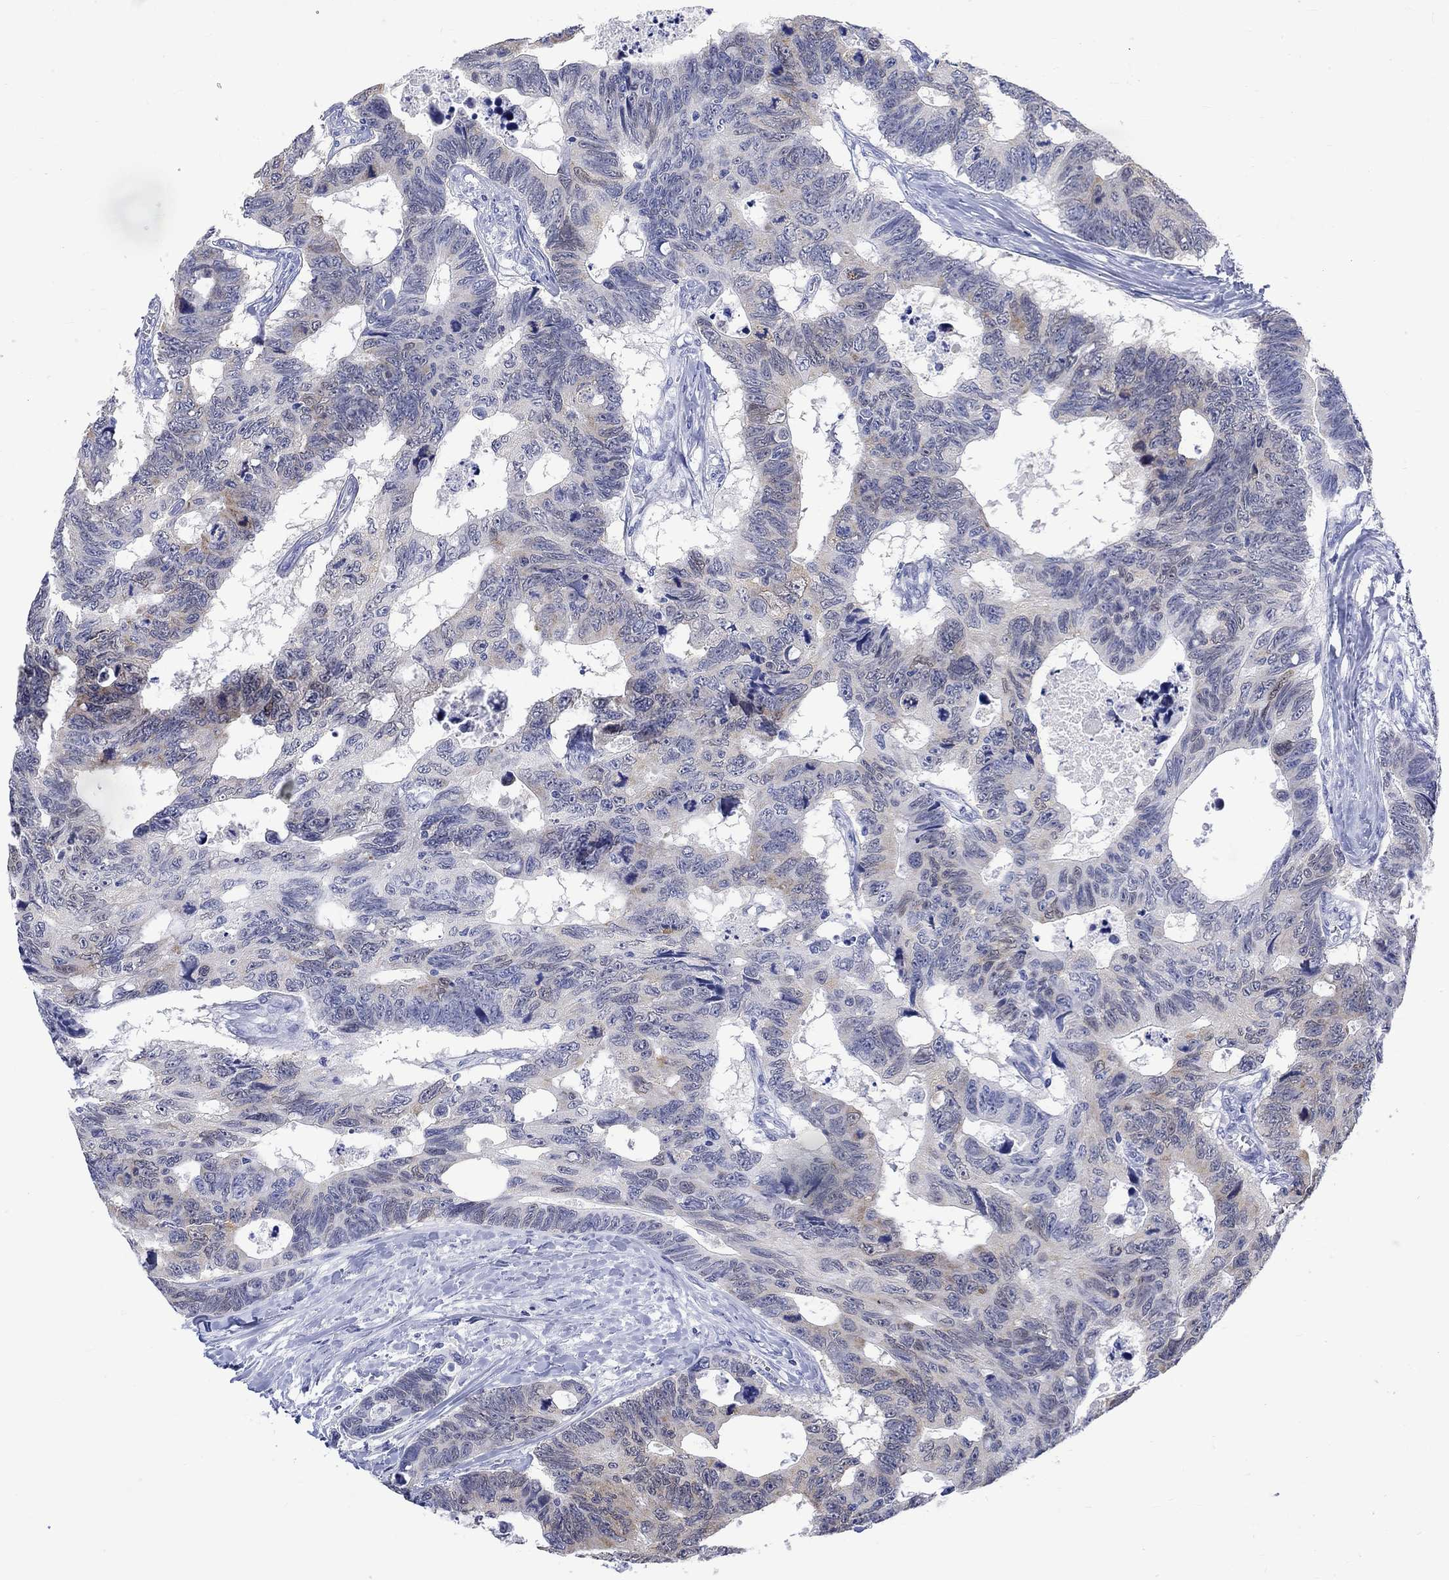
{"staining": {"intensity": "weak", "quantity": "<25%", "location": "cytoplasmic/membranous"}, "tissue": "colorectal cancer", "cell_type": "Tumor cells", "image_type": "cancer", "snomed": [{"axis": "morphology", "description": "Adenocarcinoma, NOS"}, {"axis": "topography", "description": "Colon"}], "caption": "IHC of human colorectal cancer (adenocarcinoma) shows no staining in tumor cells.", "gene": "MSI1", "patient": {"sex": "female", "age": 77}}